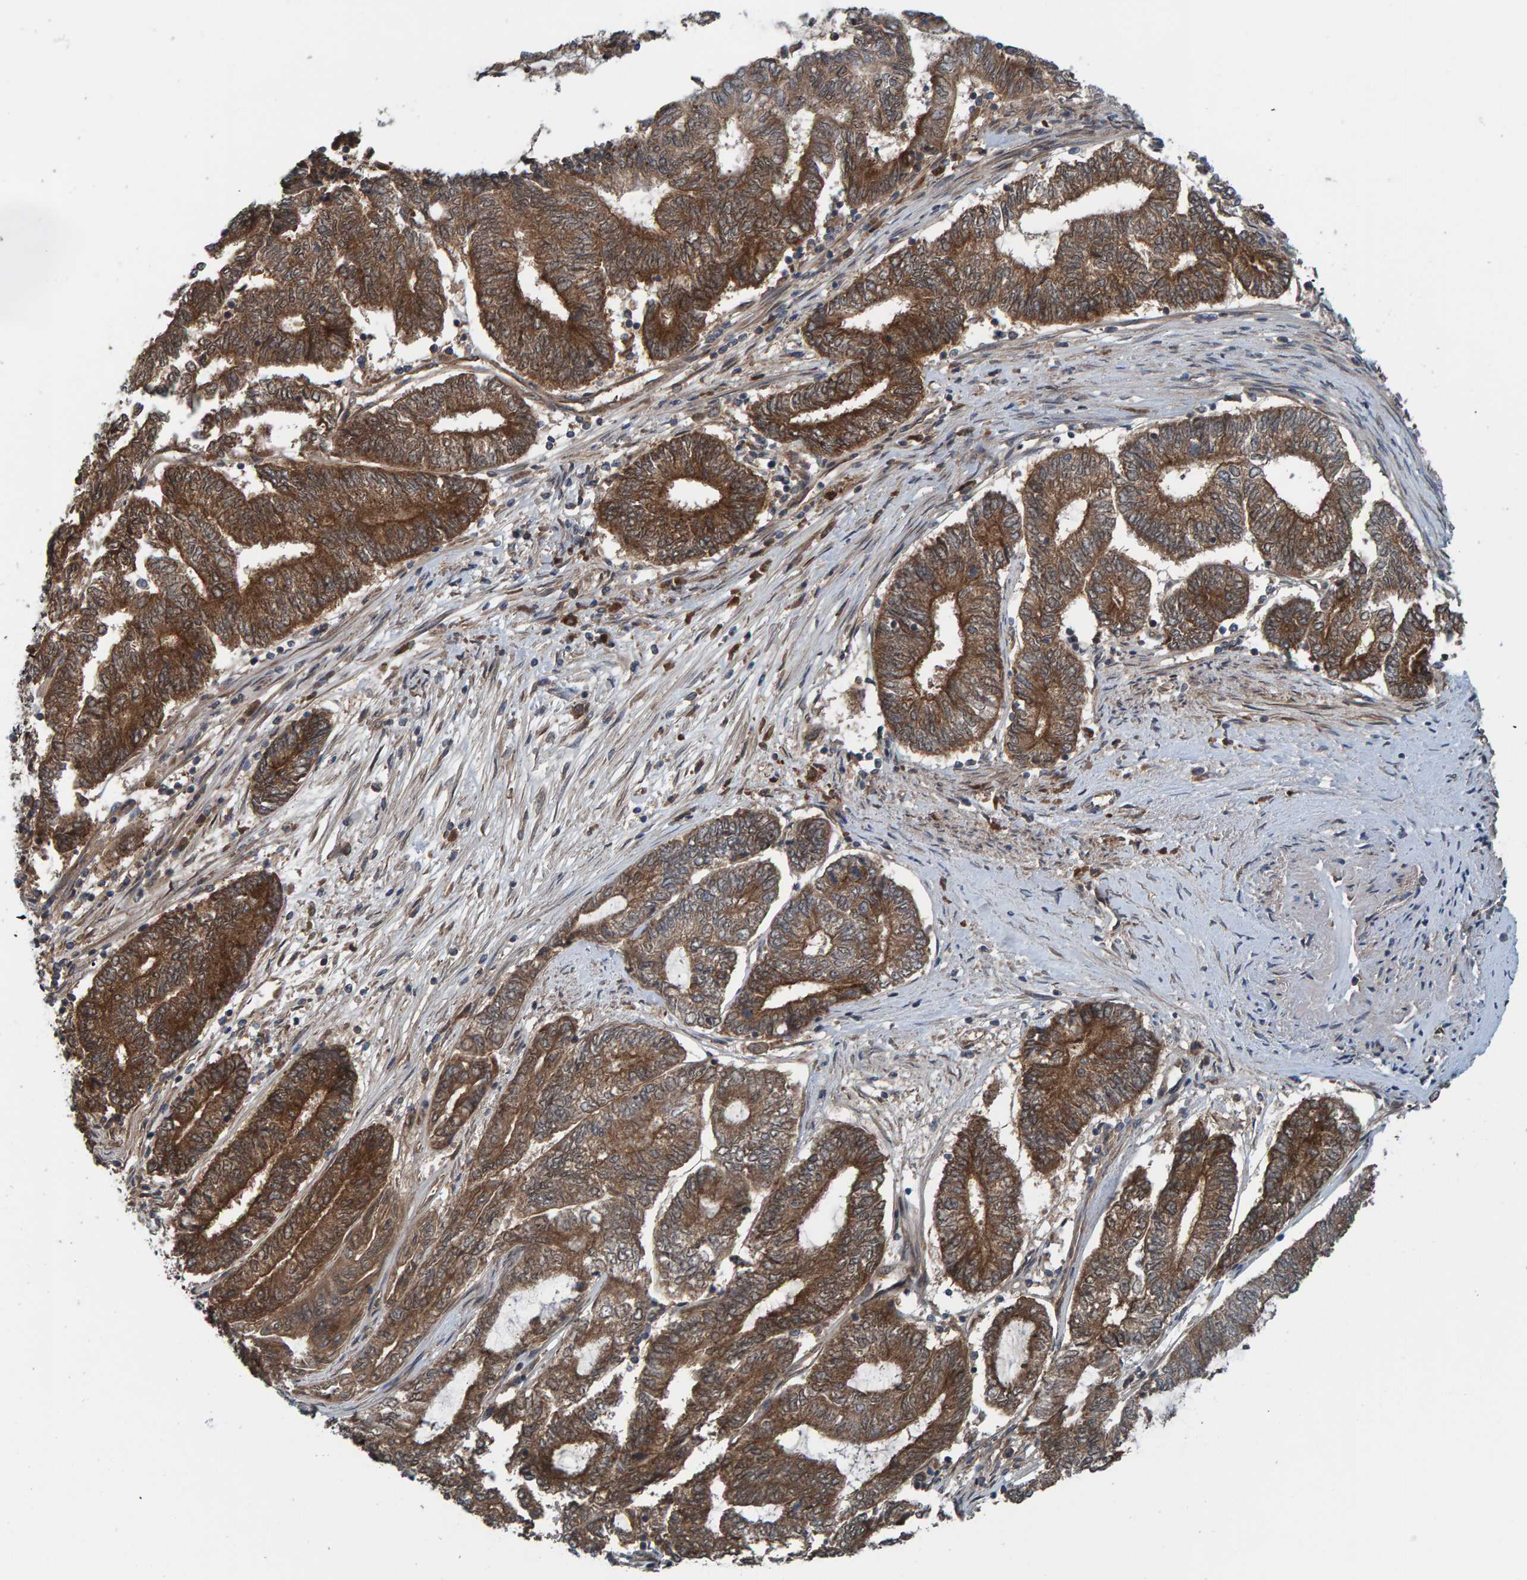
{"staining": {"intensity": "strong", "quantity": ">75%", "location": "cytoplasmic/membranous"}, "tissue": "endometrial cancer", "cell_type": "Tumor cells", "image_type": "cancer", "snomed": [{"axis": "morphology", "description": "Adenocarcinoma, NOS"}, {"axis": "topography", "description": "Uterus"}, {"axis": "topography", "description": "Endometrium"}], "caption": "The immunohistochemical stain highlights strong cytoplasmic/membranous staining in tumor cells of endometrial cancer tissue. (brown staining indicates protein expression, while blue staining denotes nuclei).", "gene": "CUEDC1", "patient": {"sex": "female", "age": 70}}